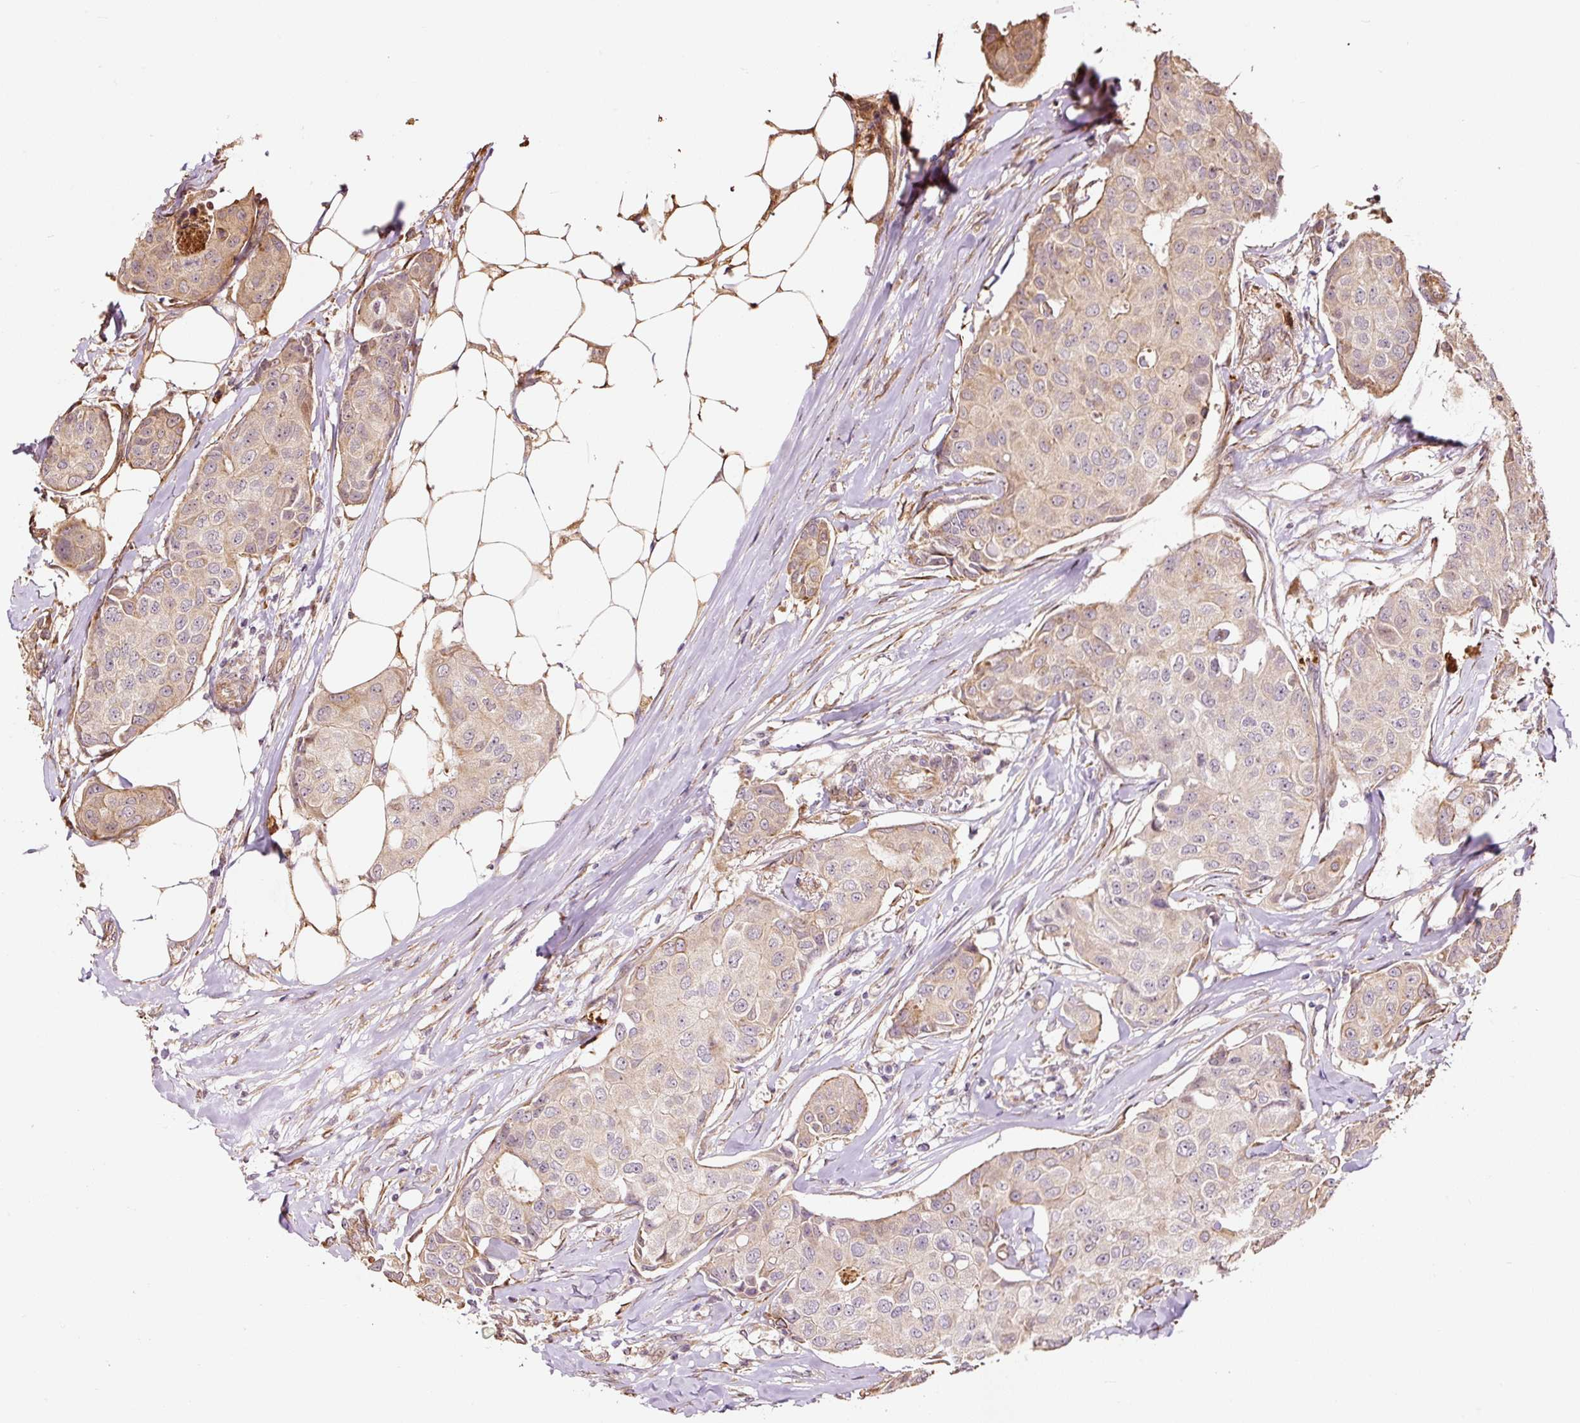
{"staining": {"intensity": "weak", "quantity": "25%-75%", "location": "cytoplasmic/membranous"}, "tissue": "breast cancer", "cell_type": "Tumor cells", "image_type": "cancer", "snomed": [{"axis": "morphology", "description": "Duct carcinoma"}, {"axis": "topography", "description": "Breast"}], "caption": "Tumor cells reveal low levels of weak cytoplasmic/membranous expression in approximately 25%-75% of cells in human breast infiltrating ductal carcinoma.", "gene": "ETF1", "patient": {"sex": "female", "age": 80}}